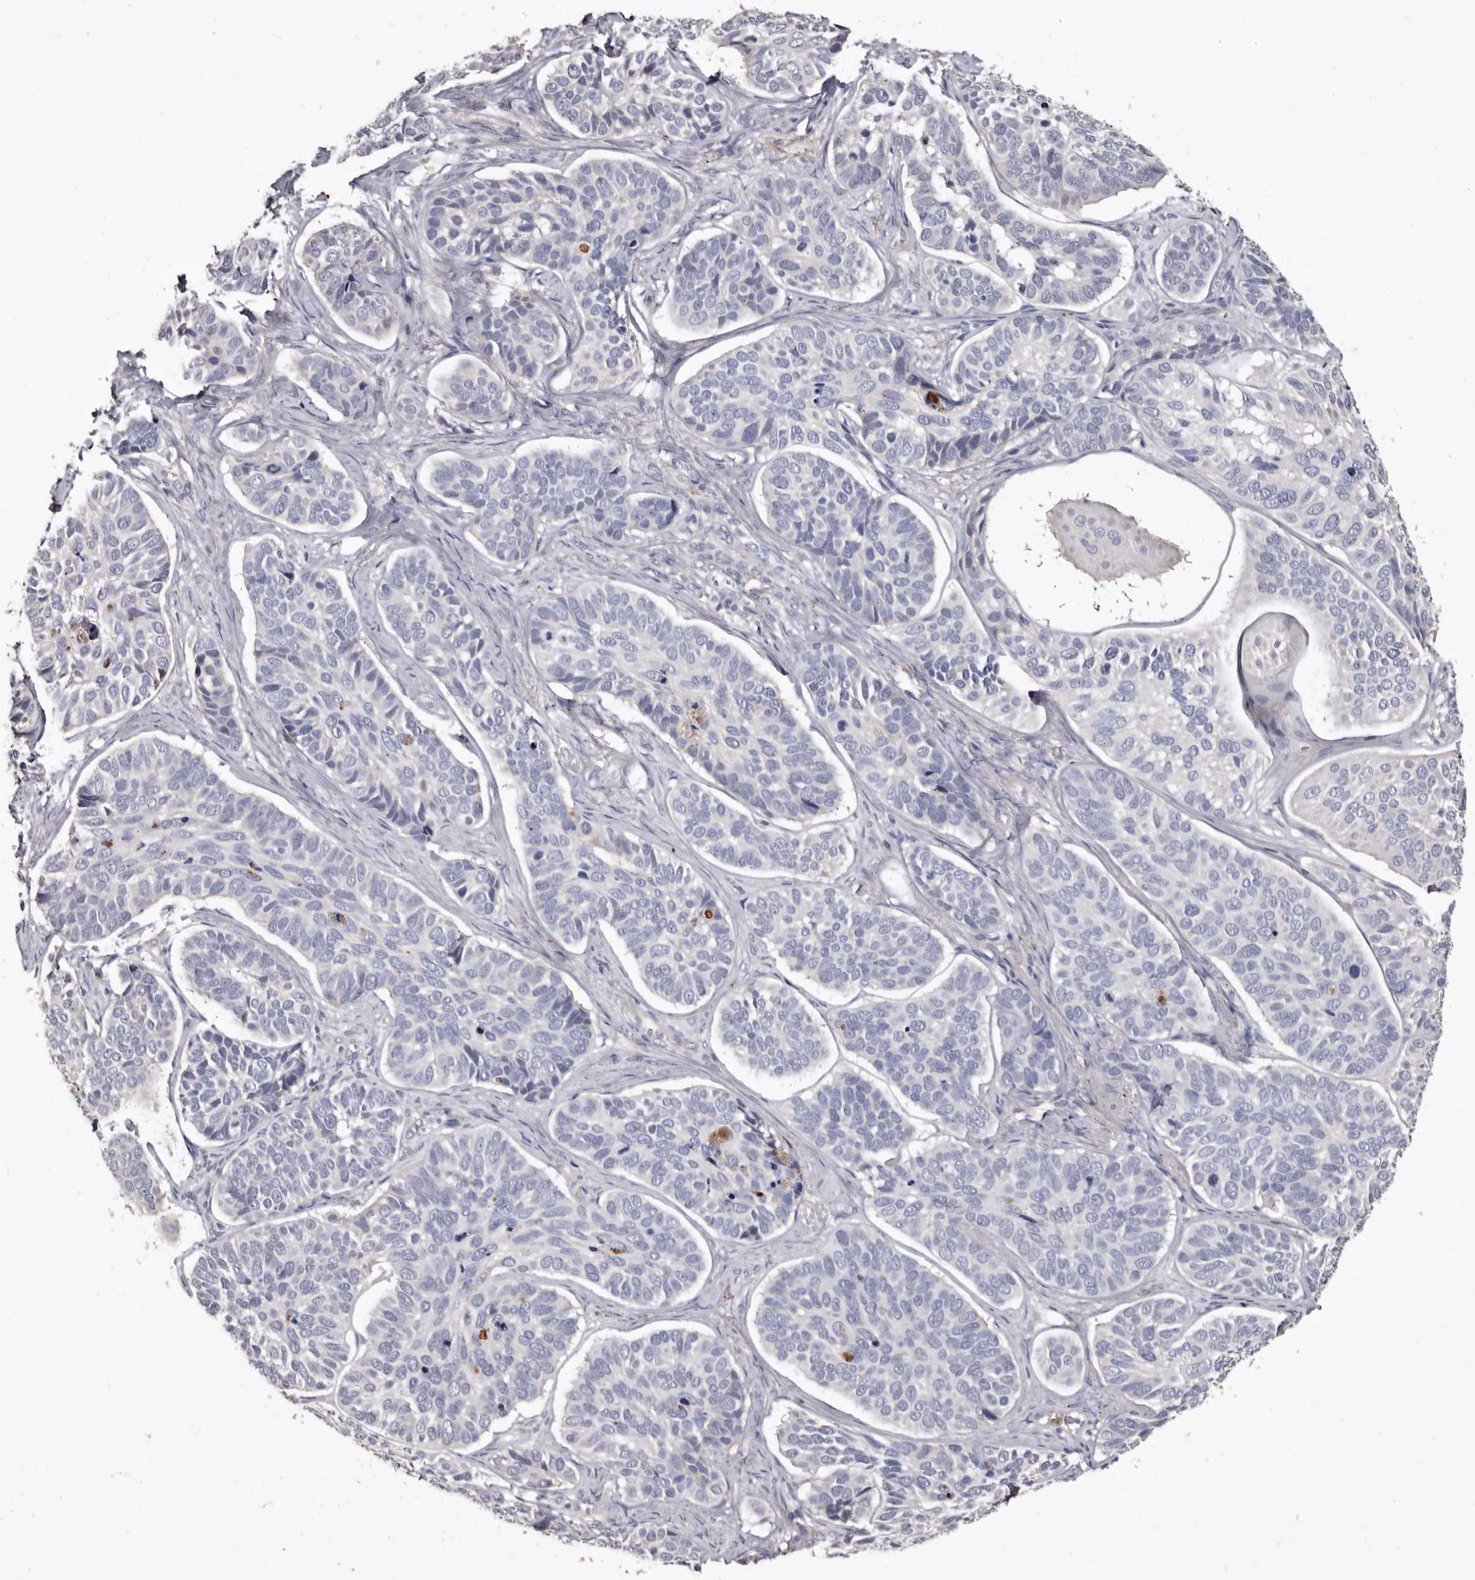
{"staining": {"intensity": "negative", "quantity": "none", "location": "none"}, "tissue": "skin cancer", "cell_type": "Tumor cells", "image_type": "cancer", "snomed": [{"axis": "morphology", "description": "Basal cell carcinoma"}, {"axis": "topography", "description": "Skin"}], "caption": "Tumor cells show no significant positivity in skin cancer.", "gene": "SLC10A4", "patient": {"sex": "male", "age": 62}}